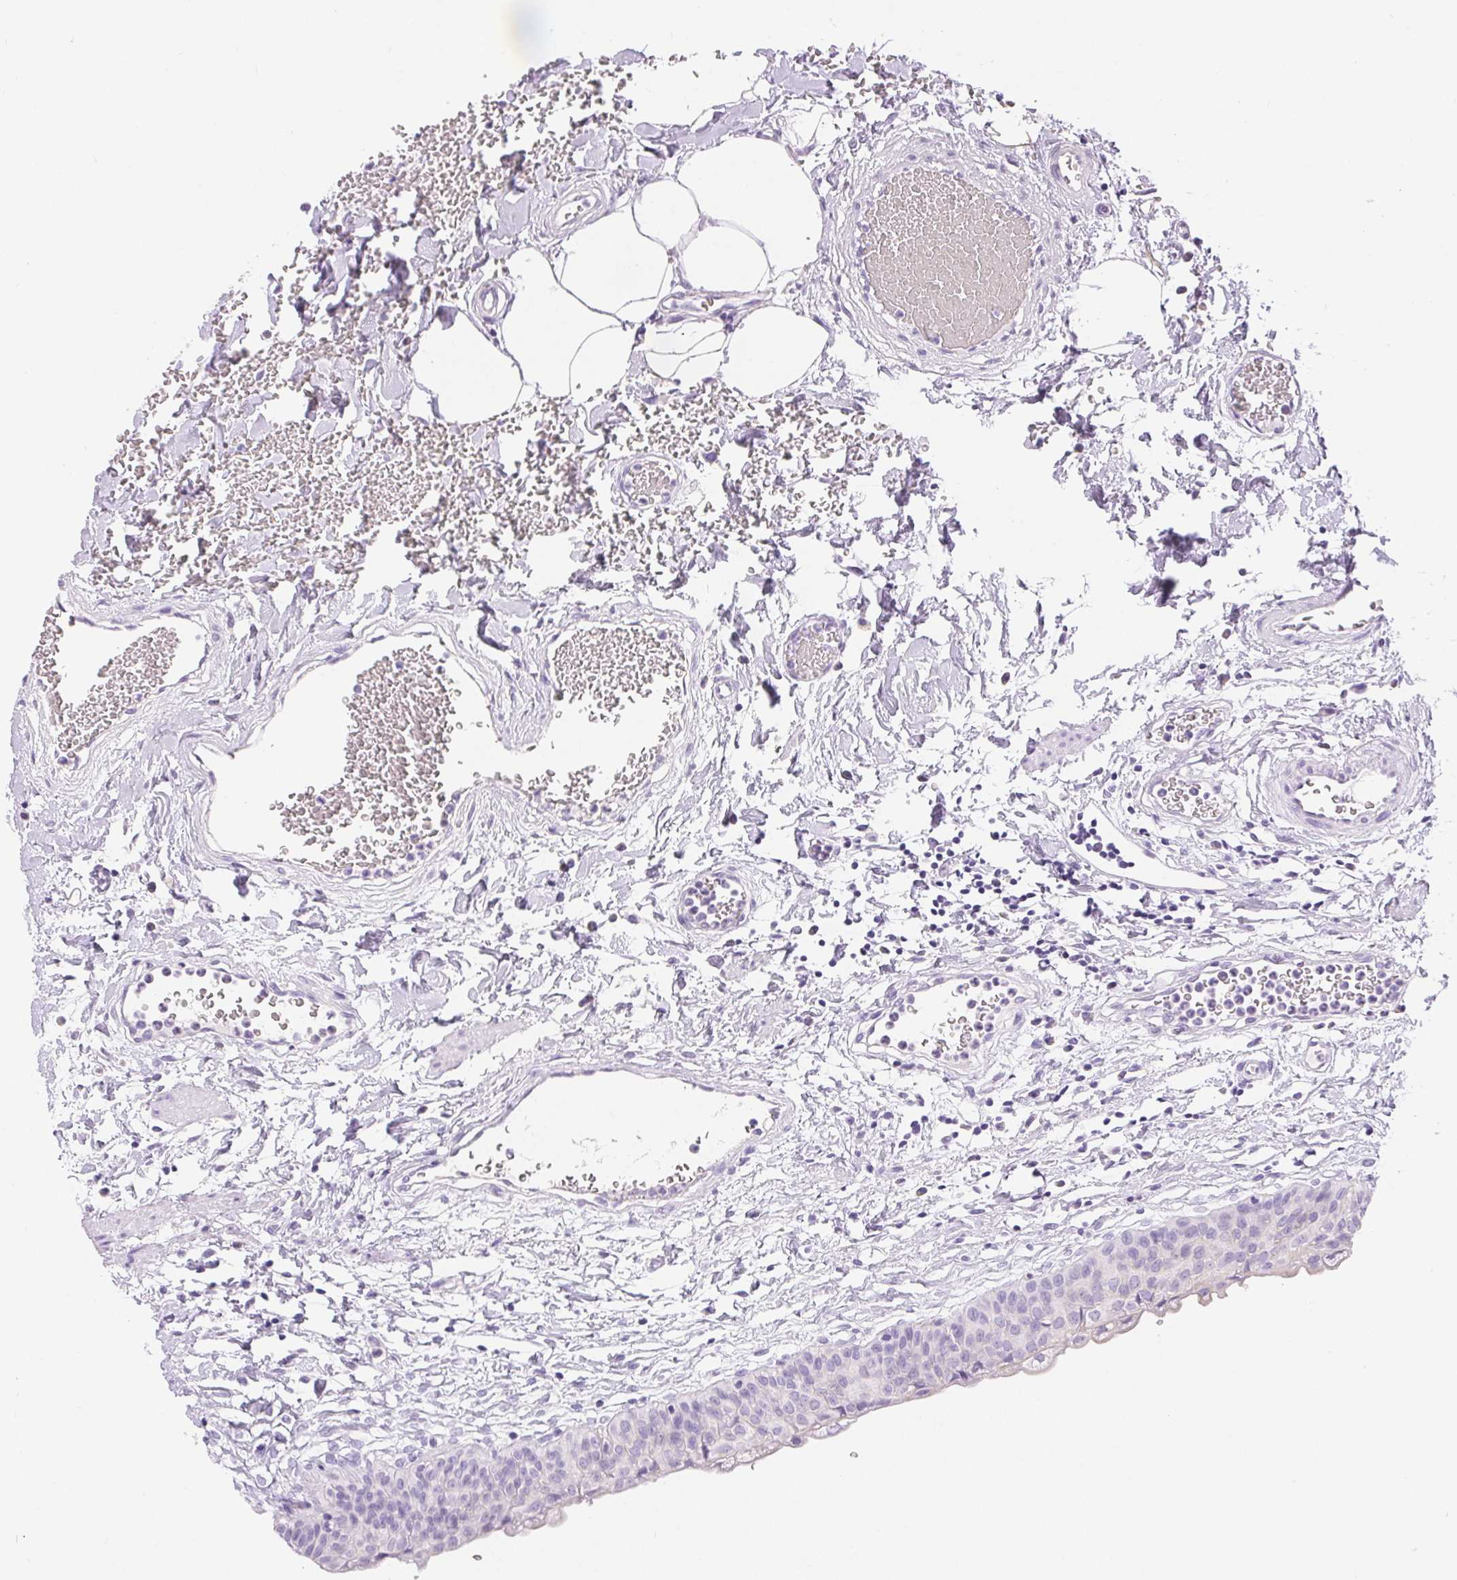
{"staining": {"intensity": "weak", "quantity": "<25%", "location": "cytoplasmic/membranous"}, "tissue": "urinary bladder", "cell_type": "Urothelial cells", "image_type": "normal", "snomed": [{"axis": "morphology", "description": "Normal tissue, NOS"}, {"axis": "topography", "description": "Urinary bladder"}], "caption": "A high-resolution image shows immunohistochemistry (IHC) staining of benign urinary bladder, which shows no significant staining in urothelial cells.", "gene": "CLDN16", "patient": {"sex": "male", "age": 55}}